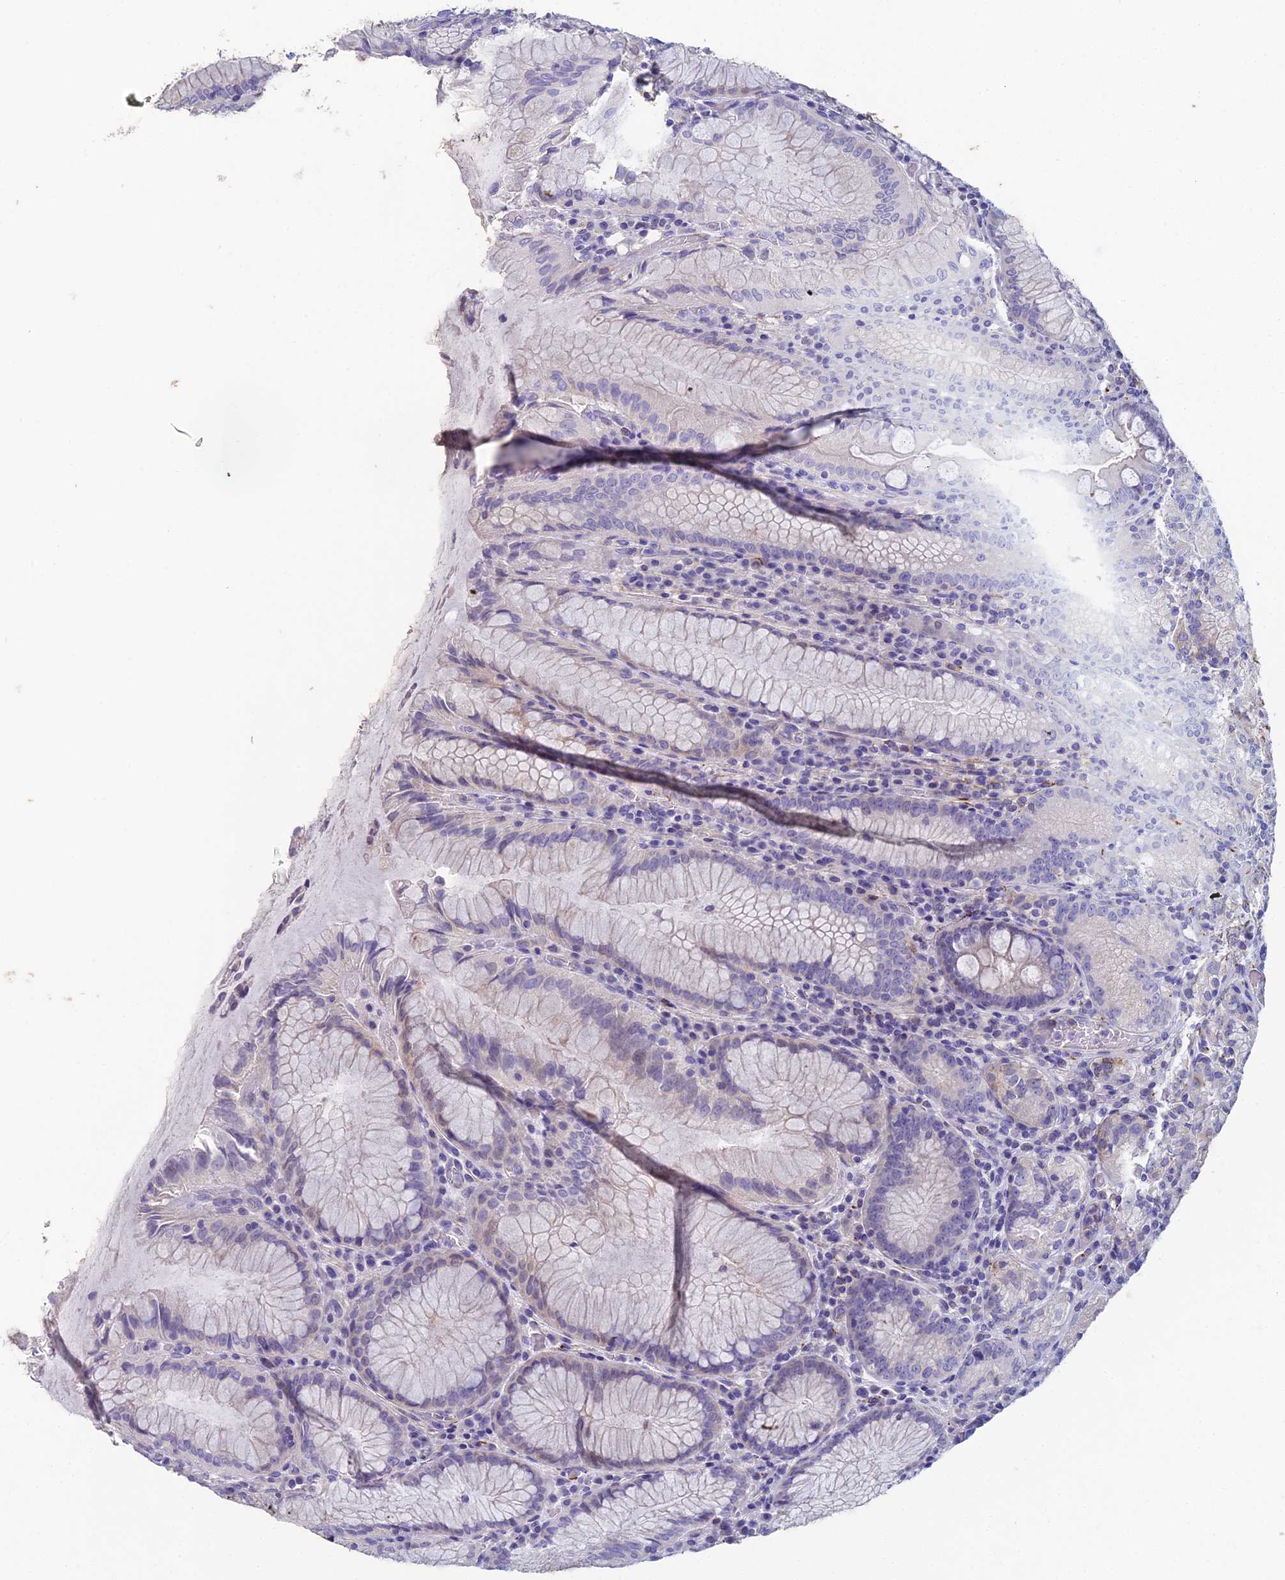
{"staining": {"intensity": "moderate", "quantity": "<25%", "location": "cytoplasmic/membranous"}, "tissue": "stomach", "cell_type": "Glandular cells", "image_type": "normal", "snomed": [{"axis": "morphology", "description": "Normal tissue, NOS"}, {"axis": "topography", "description": "Stomach, upper"}, {"axis": "topography", "description": "Stomach, lower"}], "caption": "The histopathology image shows immunohistochemical staining of normal stomach. There is moderate cytoplasmic/membranous positivity is appreciated in approximately <25% of glandular cells. (brown staining indicates protein expression, while blue staining denotes nuclei).", "gene": "NCAM1", "patient": {"sex": "female", "age": 76}}